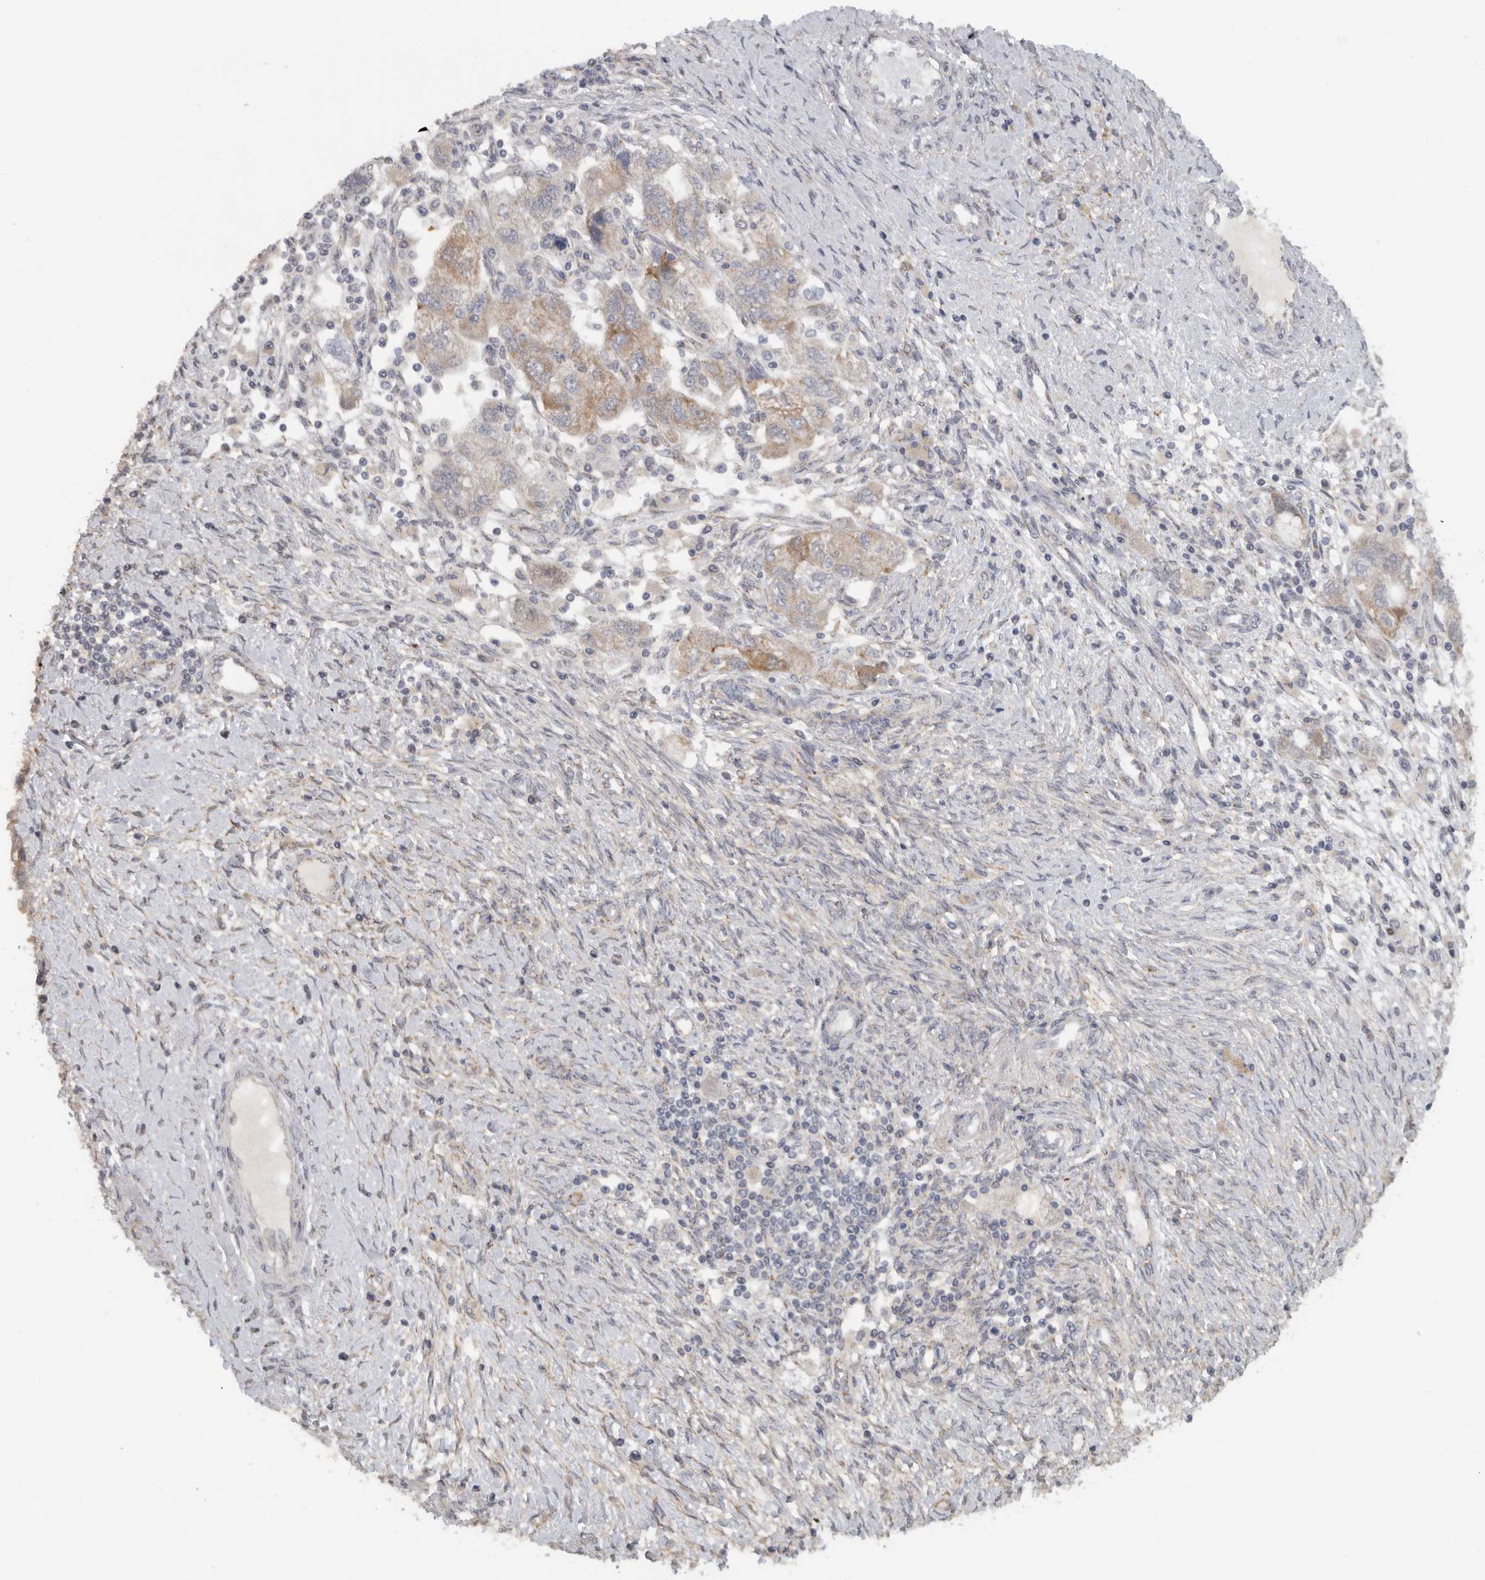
{"staining": {"intensity": "weak", "quantity": "25%-75%", "location": "cytoplasmic/membranous"}, "tissue": "ovarian cancer", "cell_type": "Tumor cells", "image_type": "cancer", "snomed": [{"axis": "morphology", "description": "Carcinoma, NOS"}, {"axis": "morphology", "description": "Cystadenocarcinoma, serous, NOS"}, {"axis": "topography", "description": "Ovary"}], "caption": "IHC of human ovarian carcinoma reveals low levels of weak cytoplasmic/membranous positivity in approximately 25%-75% of tumor cells.", "gene": "DYRK2", "patient": {"sex": "female", "age": 69}}